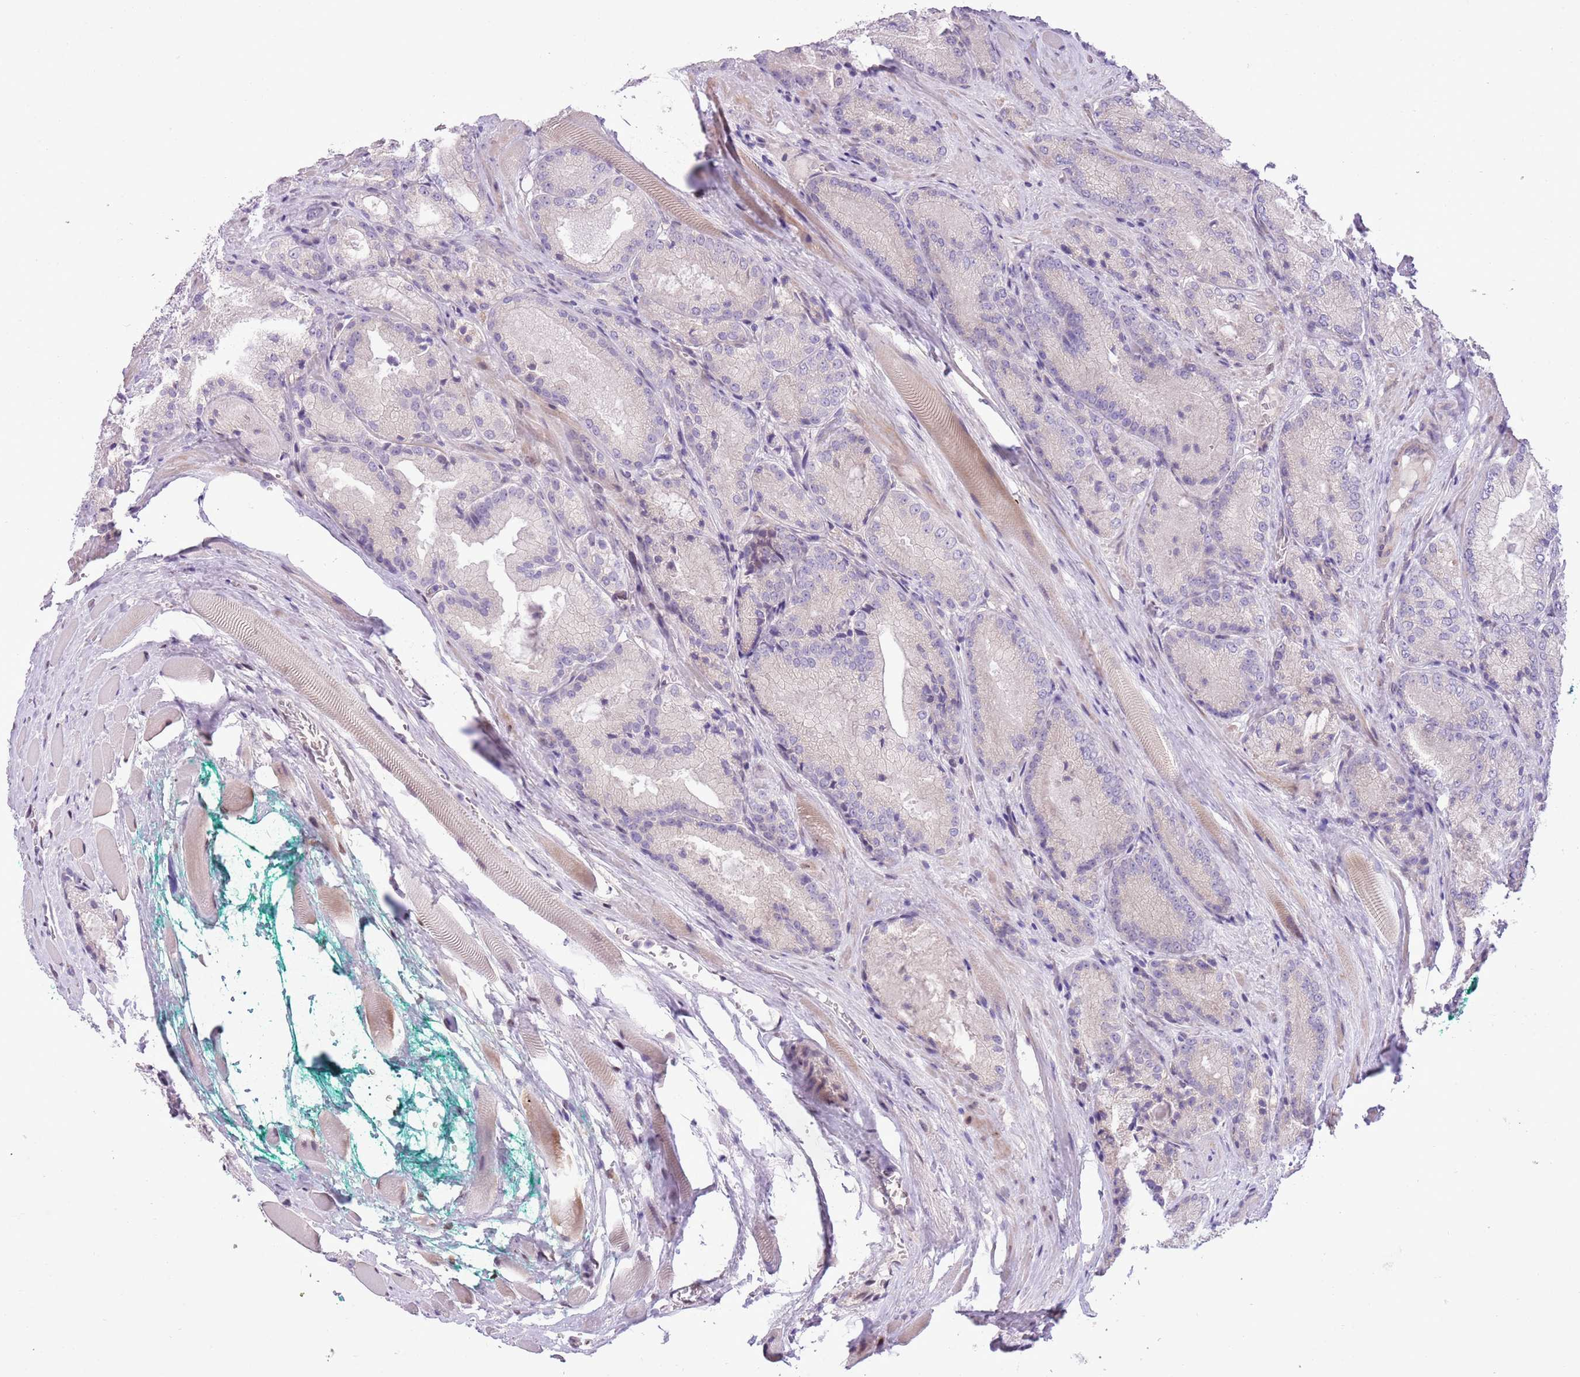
{"staining": {"intensity": "negative", "quantity": "none", "location": "none"}, "tissue": "prostate cancer", "cell_type": "Tumor cells", "image_type": "cancer", "snomed": [{"axis": "morphology", "description": "Adenocarcinoma, Low grade"}, {"axis": "topography", "description": "Prostate"}], "caption": "Immunohistochemistry (IHC) of human prostate adenocarcinoma (low-grade) demonstrates no staining in tumor cells. Nuclei are stained in blue.", "gene": "CCND2", "patient": {"sex": "male", "age": 74}}